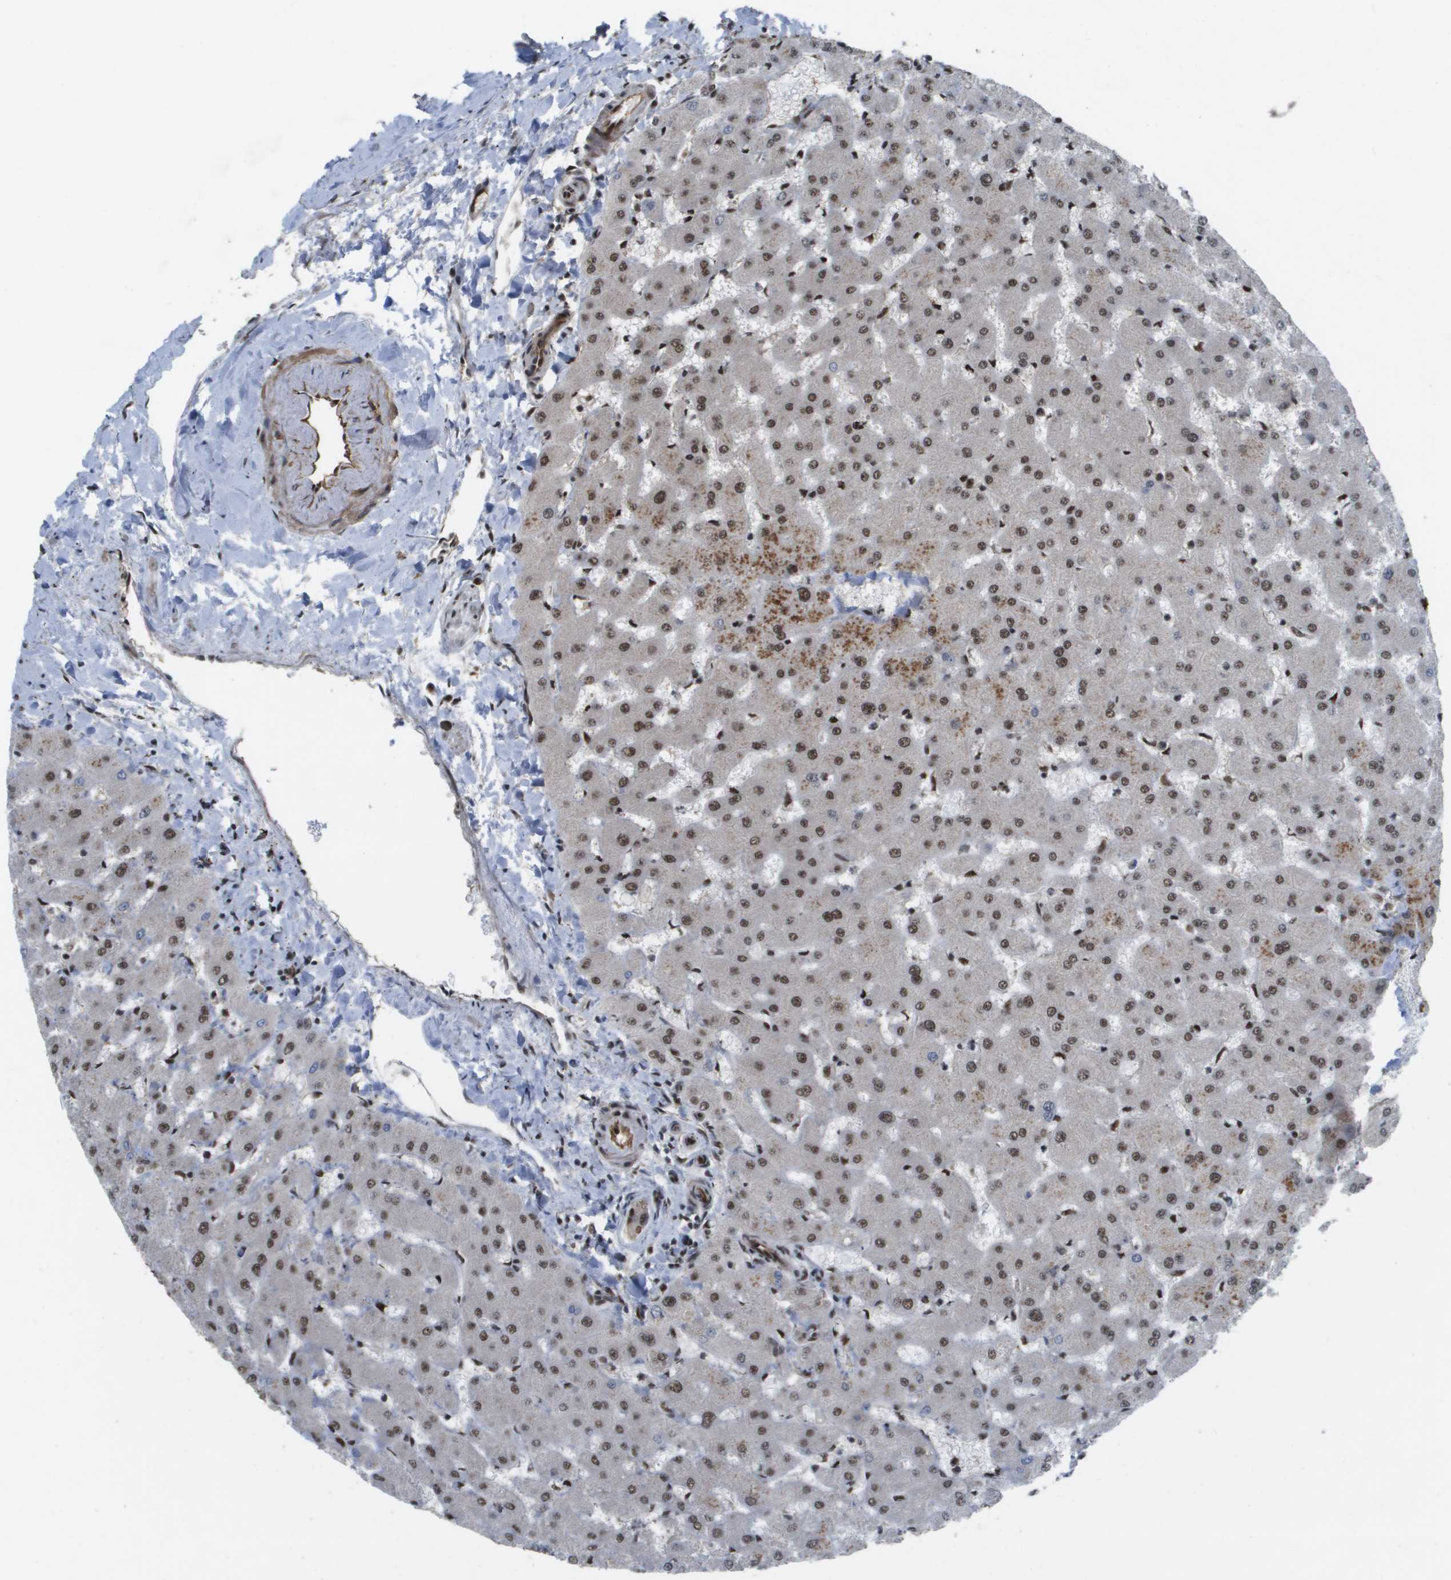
{"staining": {"intensity": "weak", "quantity": "<25%", "location": "nuclear"}, "tissue": "liver", "cell_type": "Cholangiocytes", "image_type": "normal", "snomed": [{"axis": "morphology", "description": "Normal tissue, NOS"}, {"axis": "topography", "description": "Liver"}], "caption": "Cholangiocytes are negative for protein expression in benign human liver. (Brightfield microscopy of DAB (3,3'-diaminobenzidine) IHC at high magnification).", "gene": "KAT5", "patient": {"sex": "female", "age": 63}}